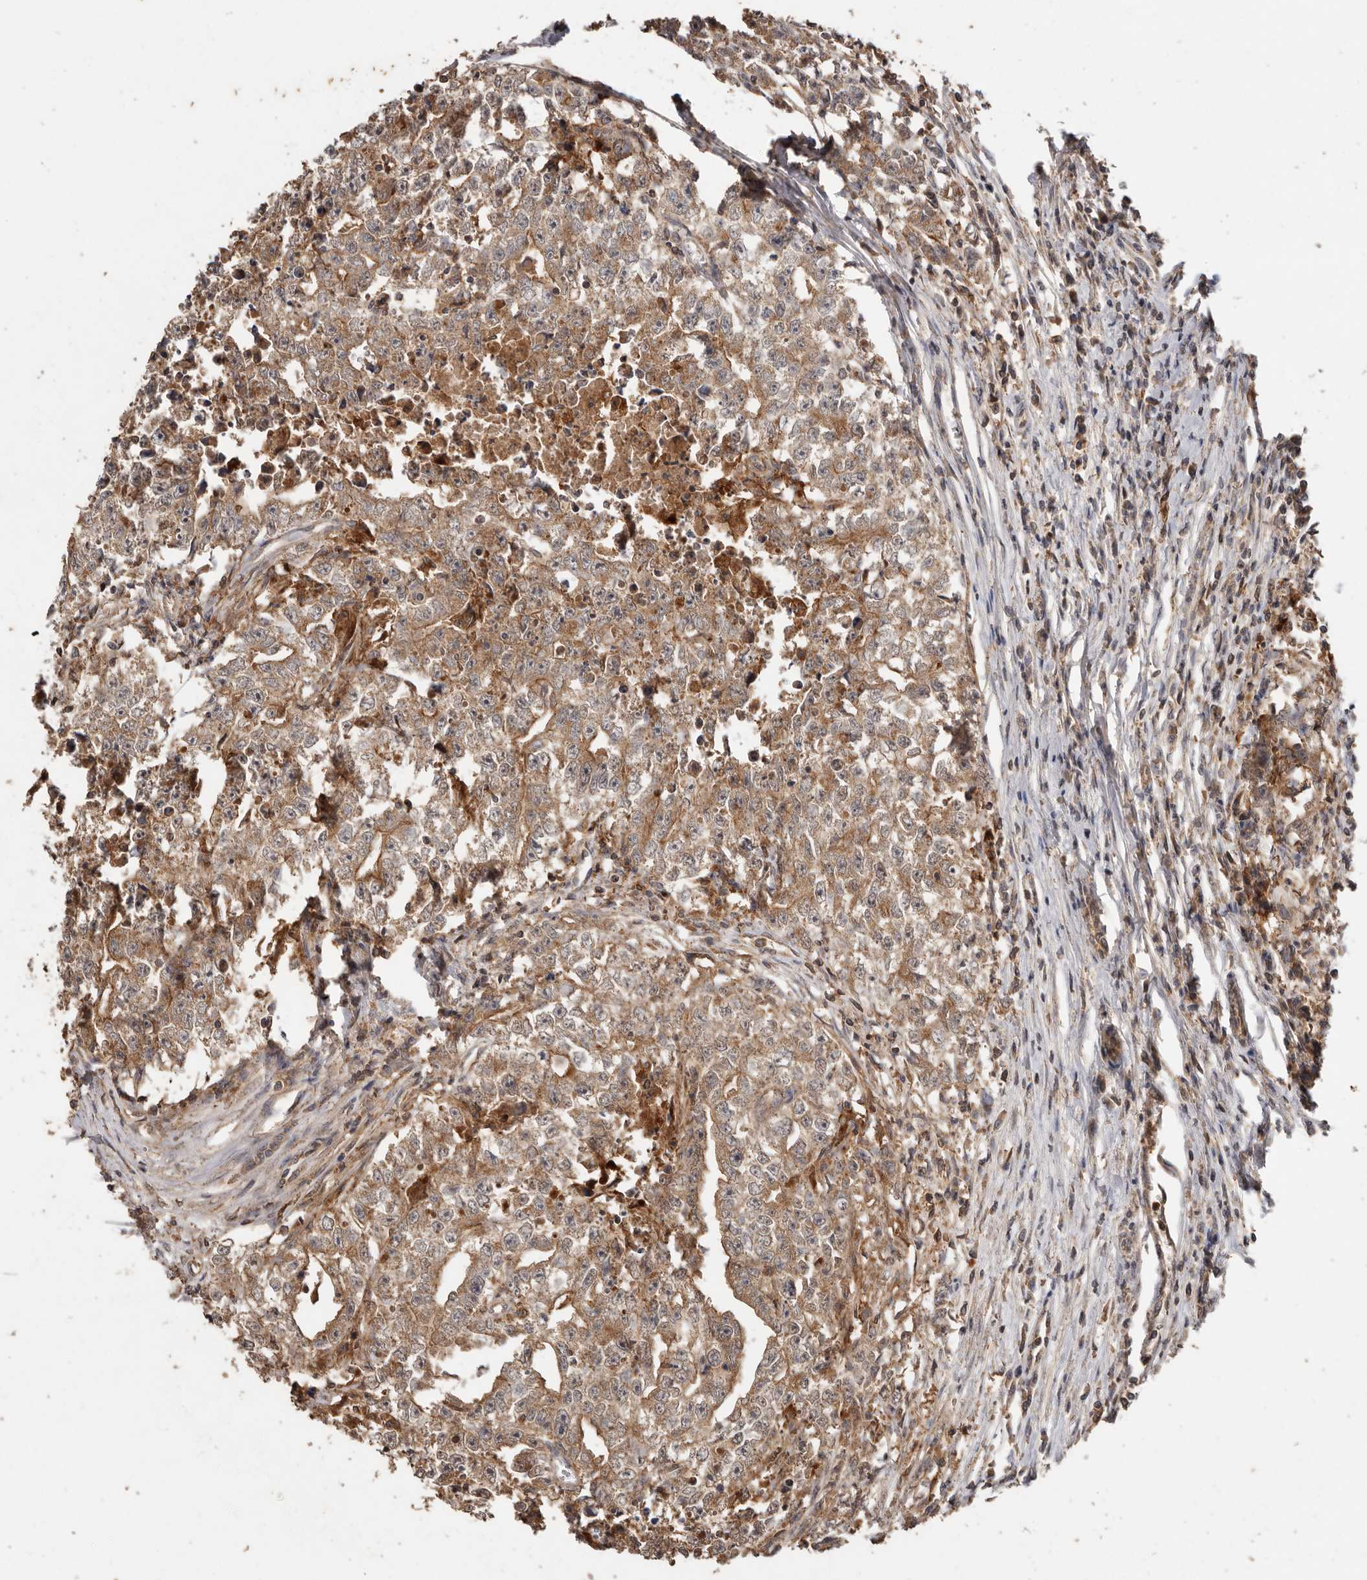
{"staining": {"intensity": "moderate", "quantity": ">75%", "location": "cytoplasmic/membranous"}, "tissue": "testis cancer", "cell_type": "Tumor cells", "image_type": "cancer", "snomed": [{"axis": "morphology", "description": "Seminoma, NOS"}, {"axis": "morphology", "description": "Carcinoma, Embryonal, NOS"}, {"axis": "topography", "description": "Testis"}], "caption": "Seminoma (testis) stained for a protein (brown) exhibits moderate cytoplasmic/membranous positive expression in approximately >75% of tumor cells.", "gene": "RWDD1", "patient": {"sex": "male", "age": 43}}